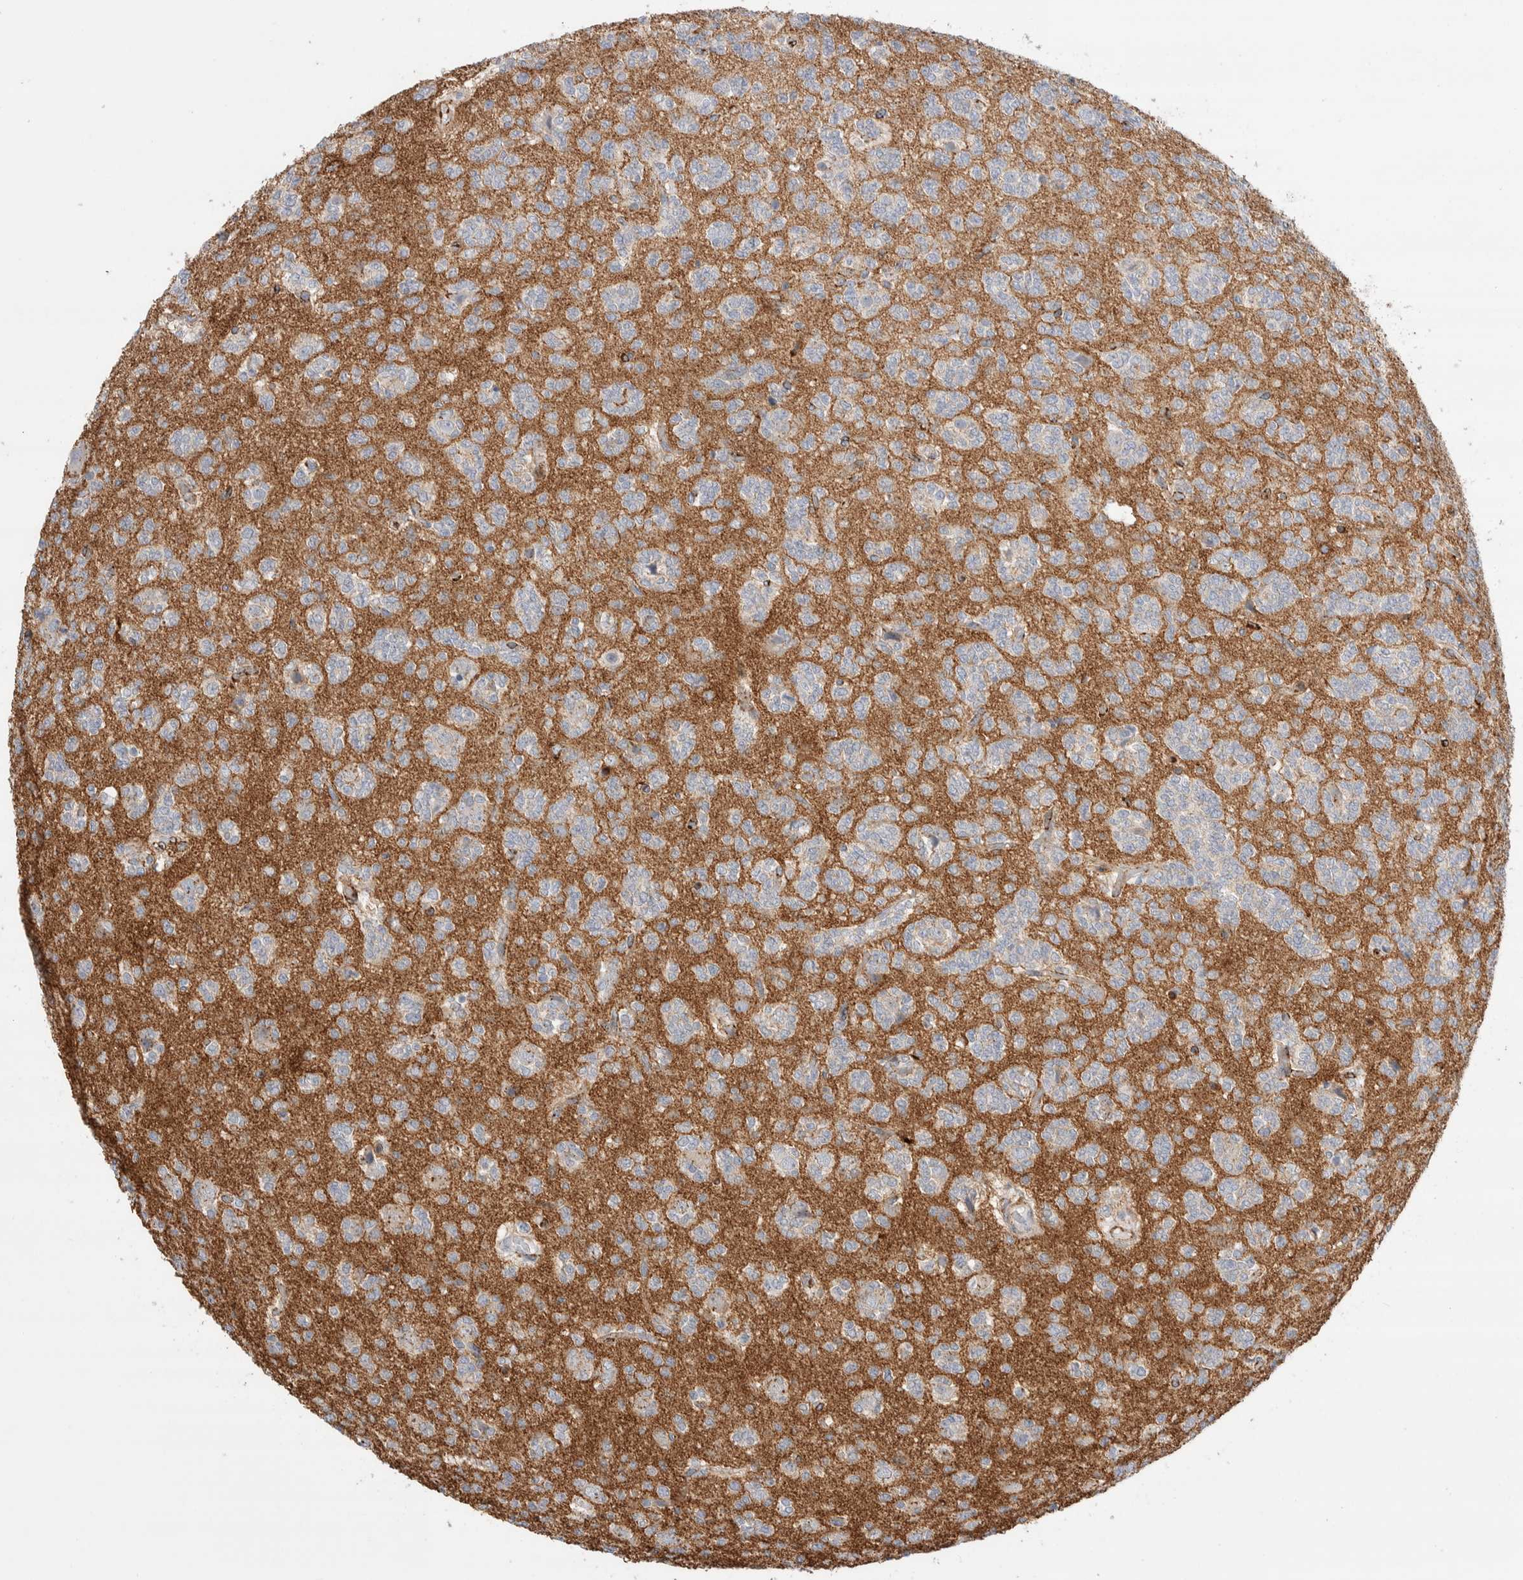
{"staining": {"intensity": "negative", "quantity": "none", "location": "none"}, "tissue": "glioma", "cell_type": "Tumor cells", "image_type": "cancer", "snomed": [{"axis": "morphology", "description": "Glioma, malignant, Low grade"}, {"axis": "topography", "description": "Brain"}], "caption": "An image of glioma stained for a protein displays no brown staining in tumor cells.", "gene": "SEPTIN4", "patient": {"sex": "male", "age": 38}}